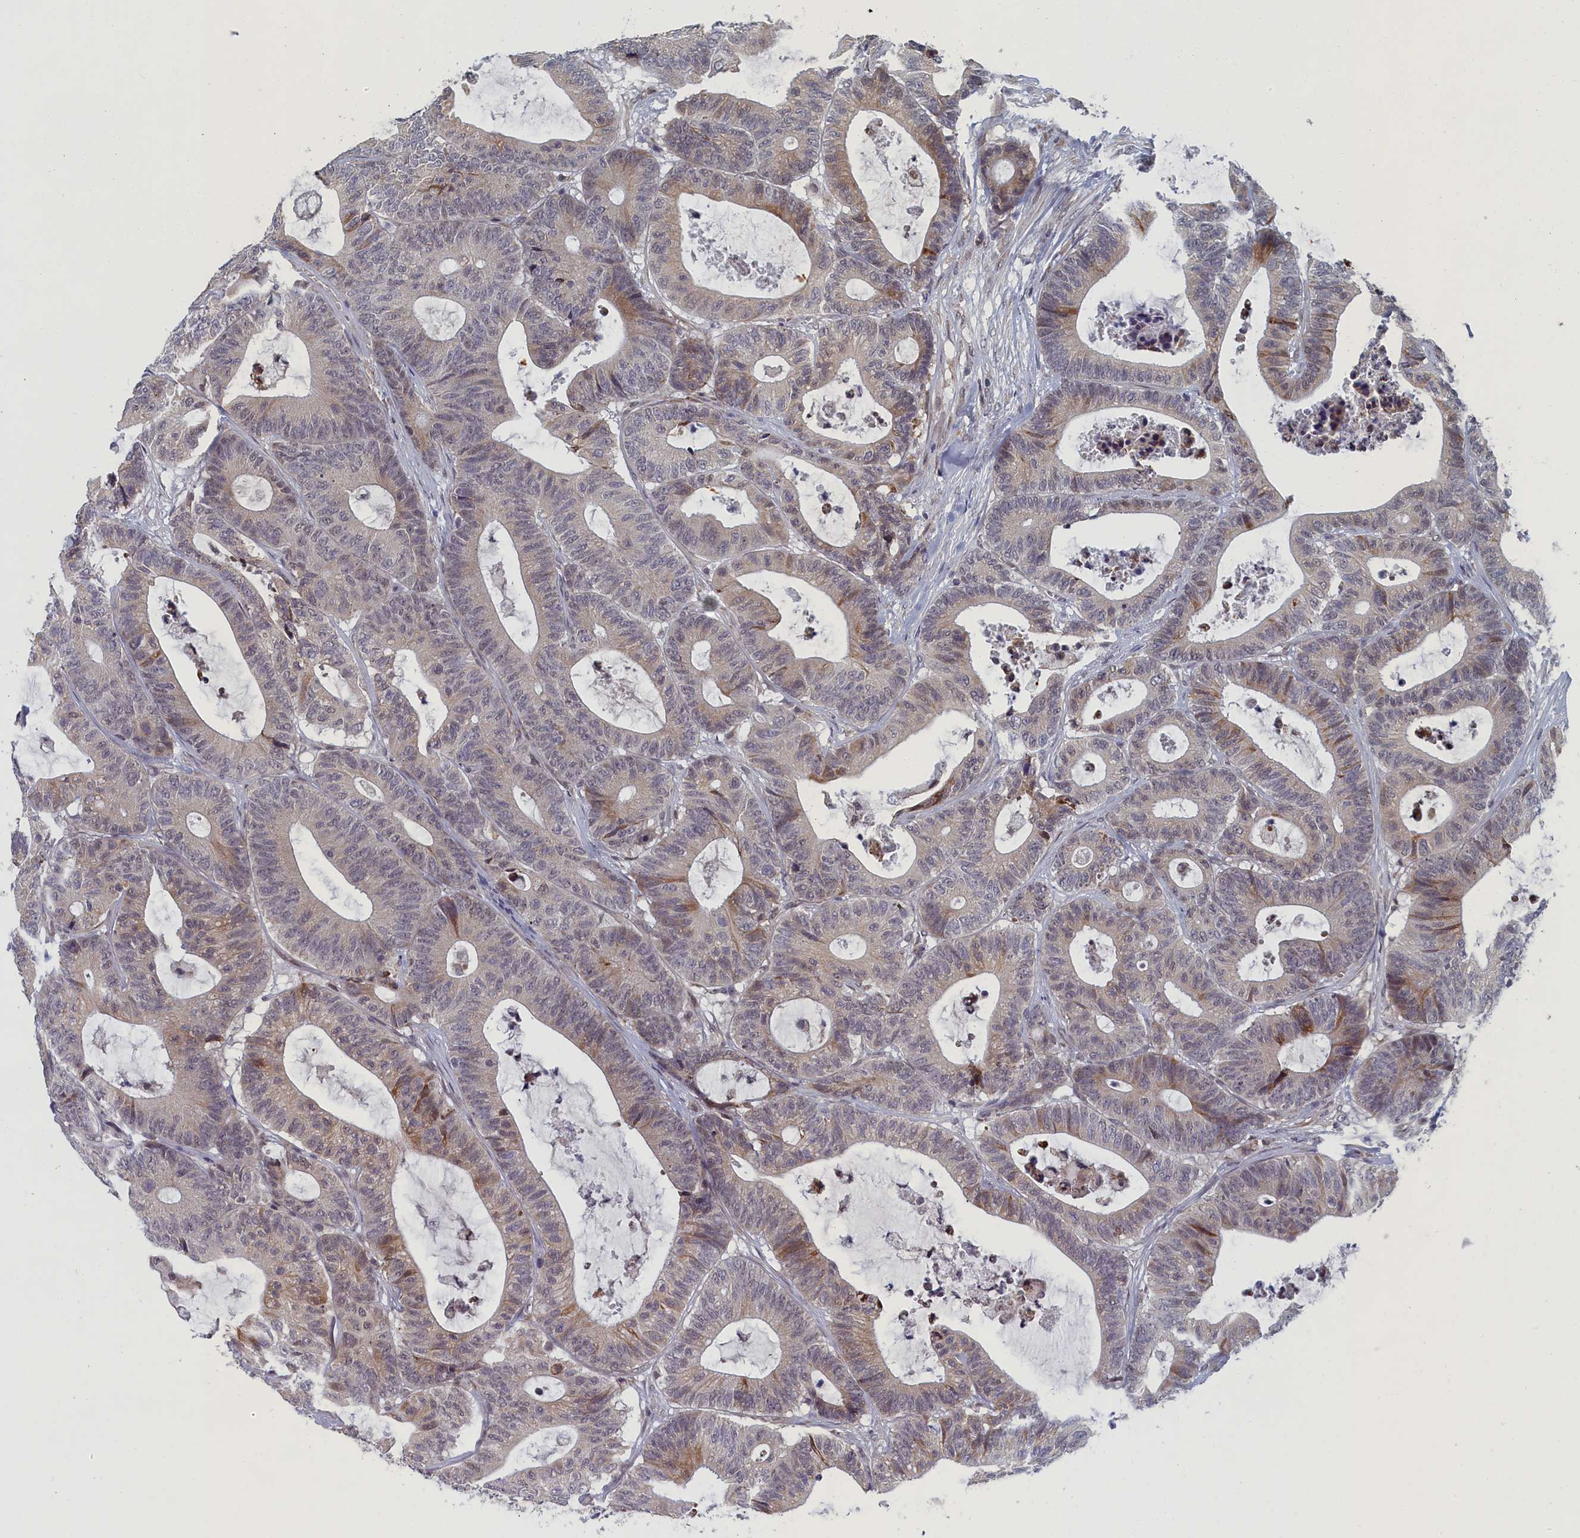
{"staining": {"intensity": "weak", "quantity": "<25%", "location": "cytoplasmic/membranous"}, "tissue": "colorectal cancer", "cell_type": "Tumor cells", "image_type": "cancer", "snomed": [{"axis": "morphology", "description": "Adenocarcinoma, NOS"}, {"axis": "topography", "description": "Colon"}], "caption": "This is an IHC histopathology image of colorectal adenocarcinoma. There is no expression in tumor cells.", "gene": "DNAJC17", "patient": {"sex": "female", "age": 84}}